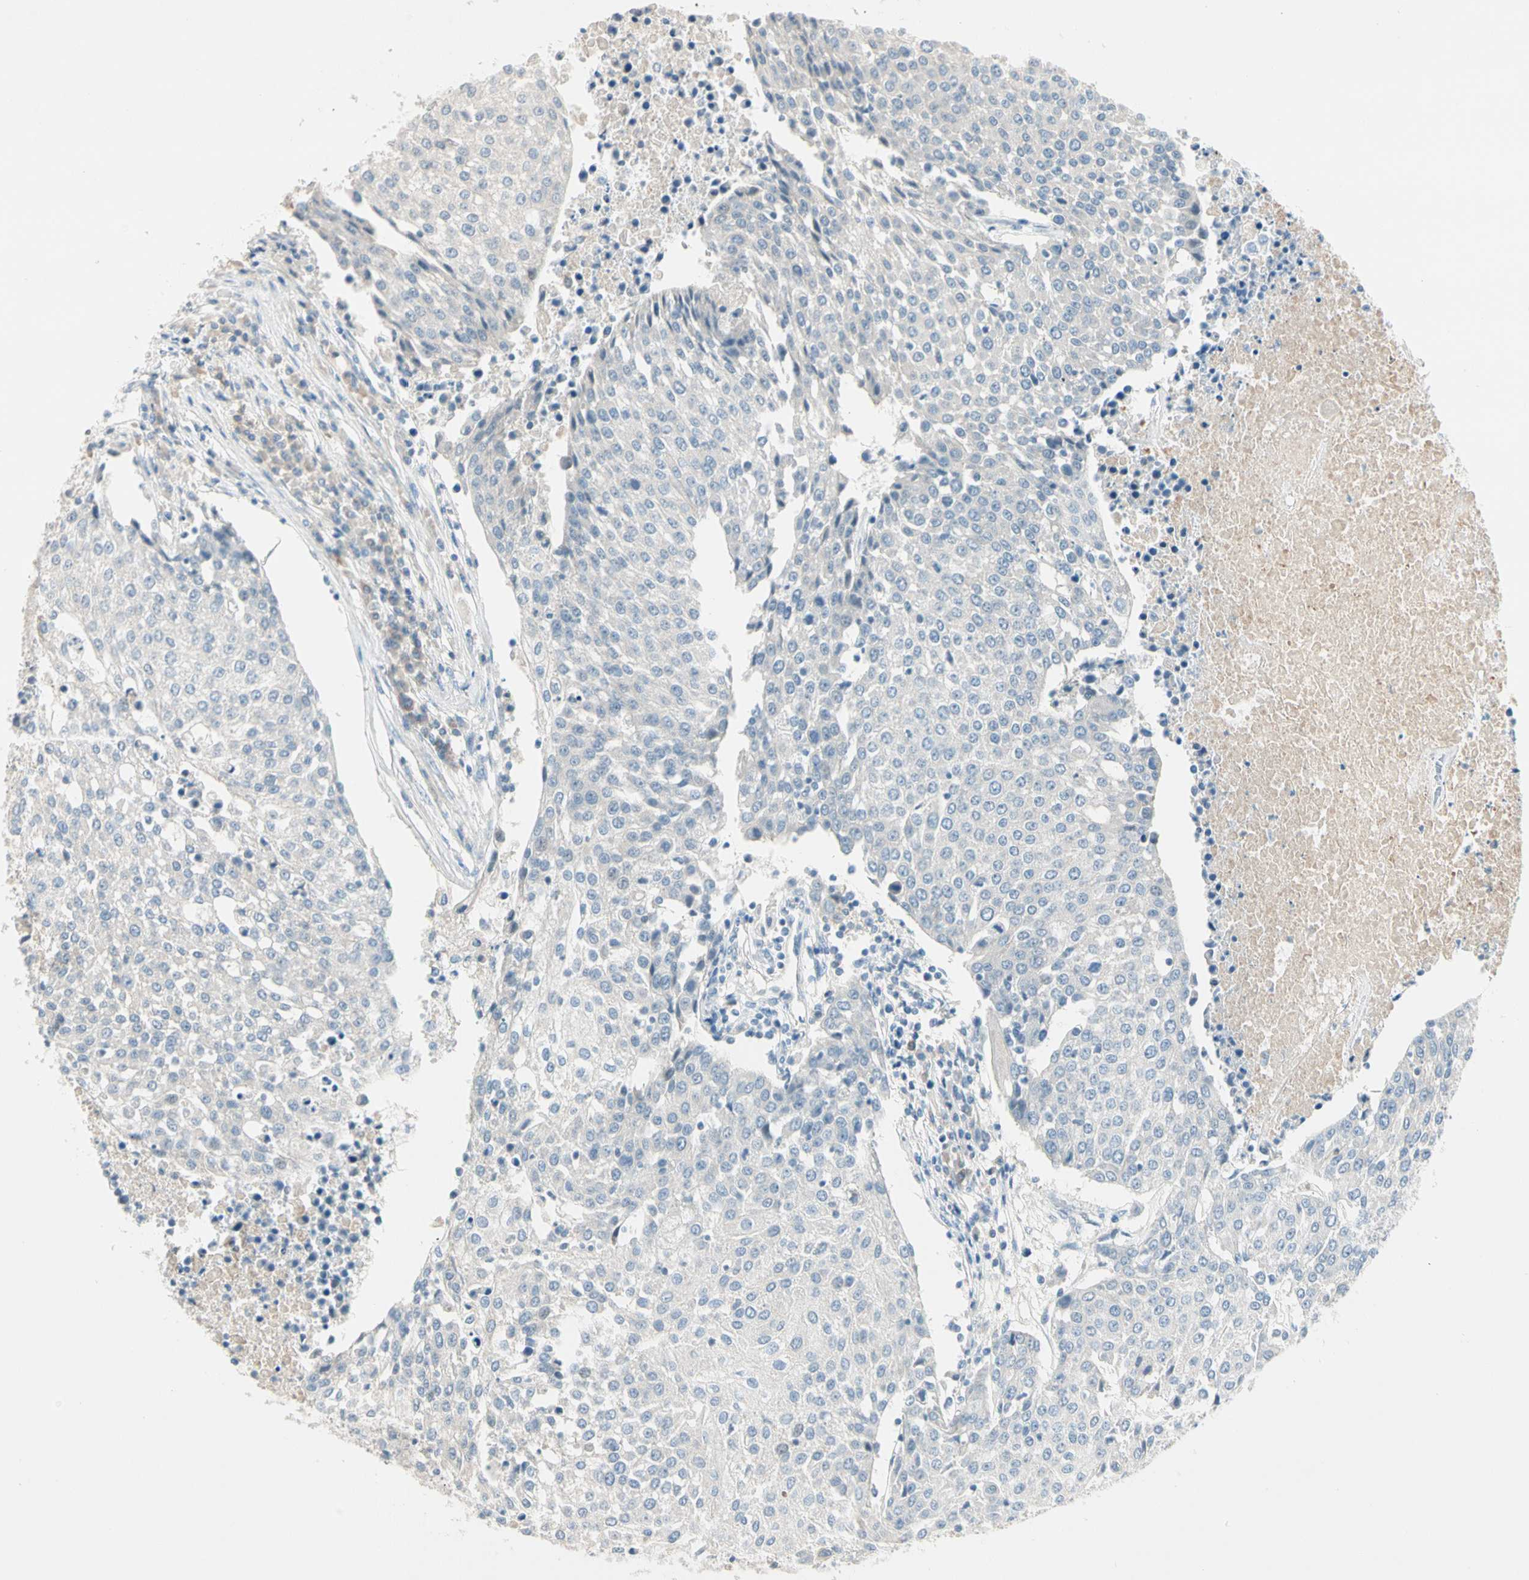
{"staining": {"intensity": "negative", "quantity": "none", "location": "none"}, "tissue": "urothelial cancer", "cell_type": "Tumor cells", "image_type": "cancer", "snomed": [{"axis": "morphology", "description": "Urothelial carcinoma, High grade"}, {"axis": "topography", "description": "Urinary bladder"}], "caption": "Immunohistochemistry (IHC) photomicrograph of neoplastic tissue: urothelial carcinoma (high-grade) stained with DAB demonstrates no significant protein positivity in tumor cells.", "gene": "SERPIND1", "patient": {"sex": "female", "age": 85}}